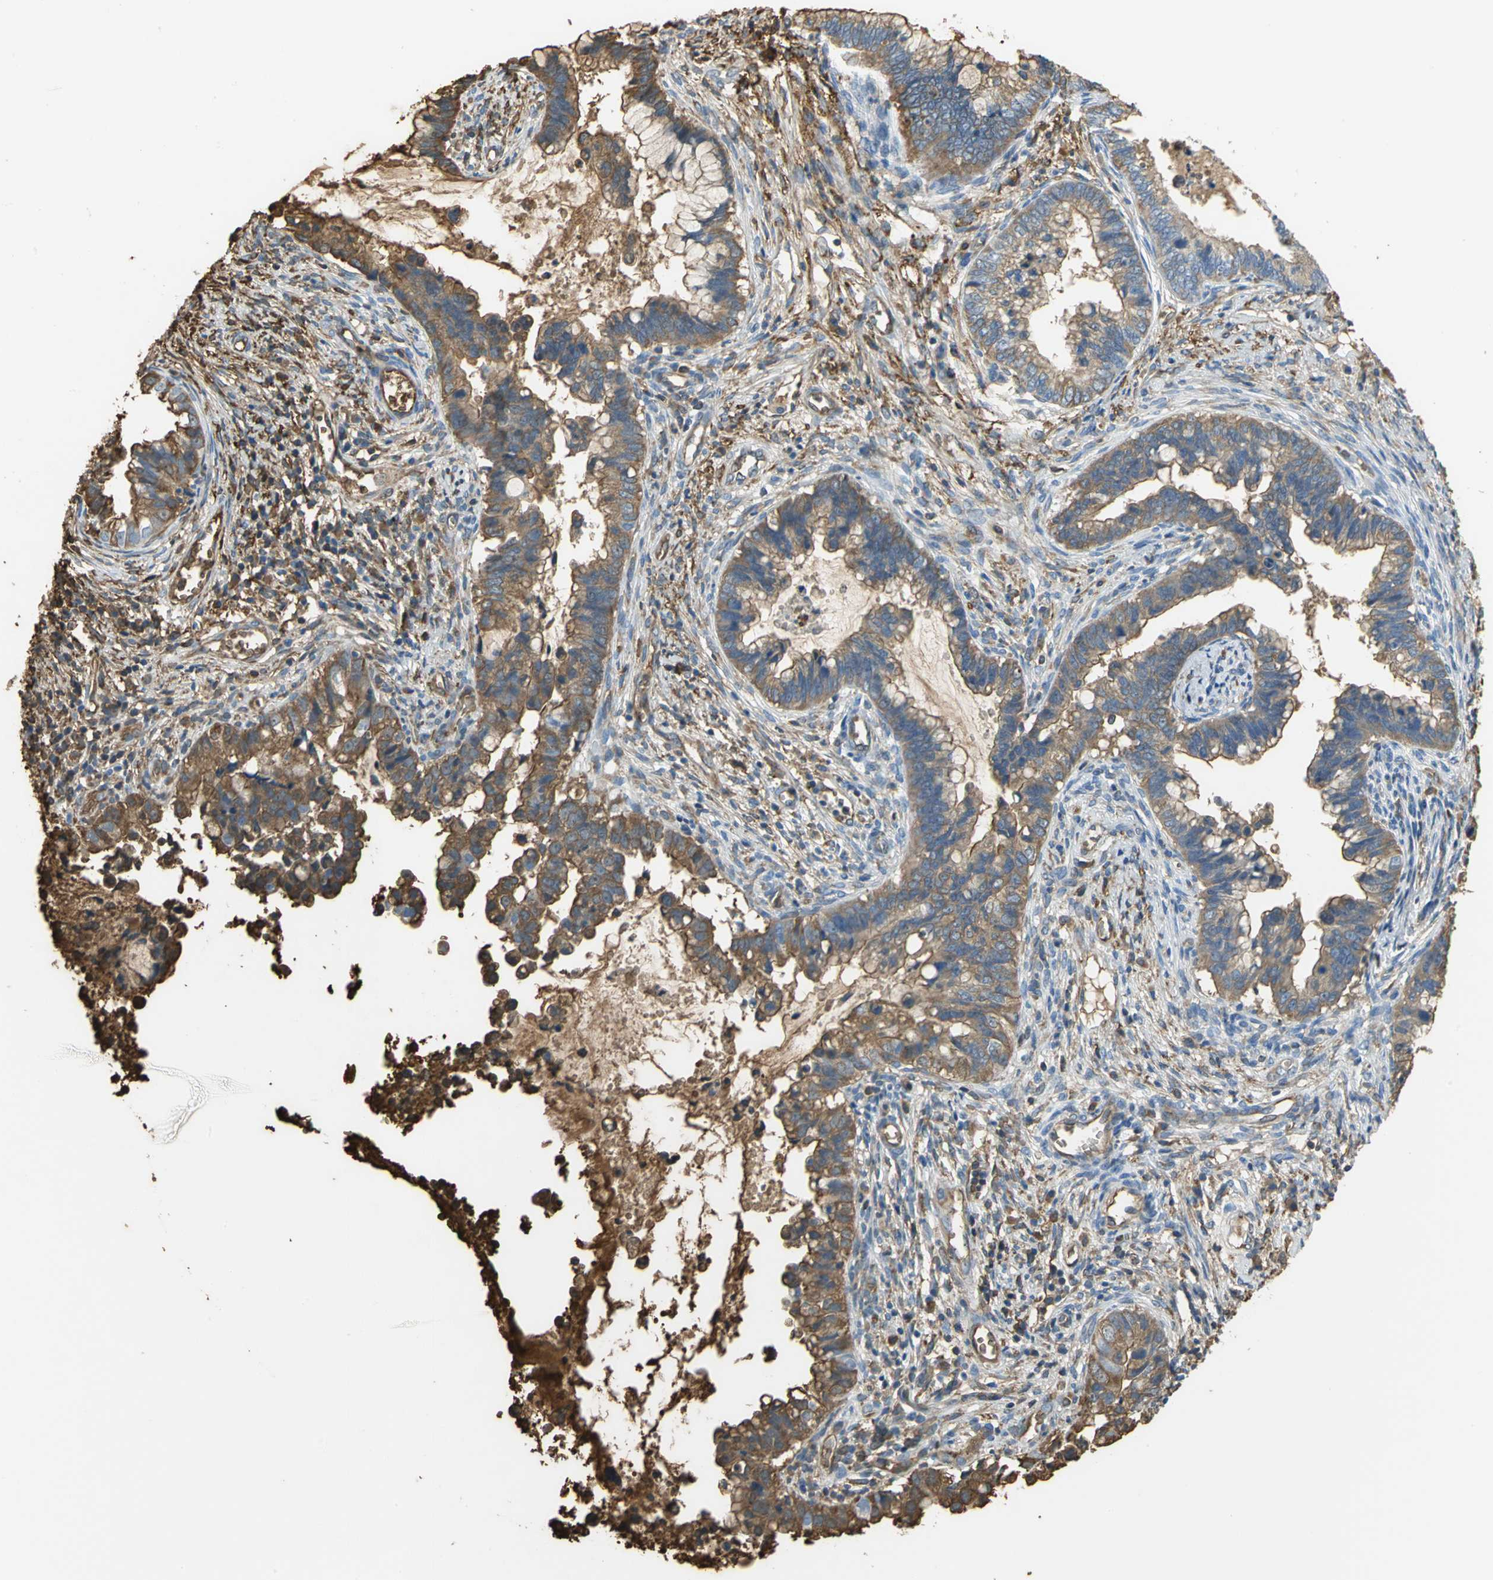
{"staining": {"intensity": "strong", "quantity": ">75%", "location": "cytoplasmic/membranous"}, "tissue": "cervical cancer", "cell_type": "Tumor cells", "image_type": "cancer", "snomed": [{"axis": "morphology", "description": "Adenocarcinoma, NOS"}, {"axis": "topography", "description": "Cervix"}], "caption": "Adenocarcinoma (cervical) was stained to show a protein in brown. There is high levels of strong cytoplasmic/membranous positivity in approximately >75% of tumor cells. The staining was performed using DAB to visualize the protein expression in brown, while the nuclei were stained in blue with hematoxylin (Magnification: 20x).", "gene": "TREM1", "patient": {"sex": "female", "age": 44}}